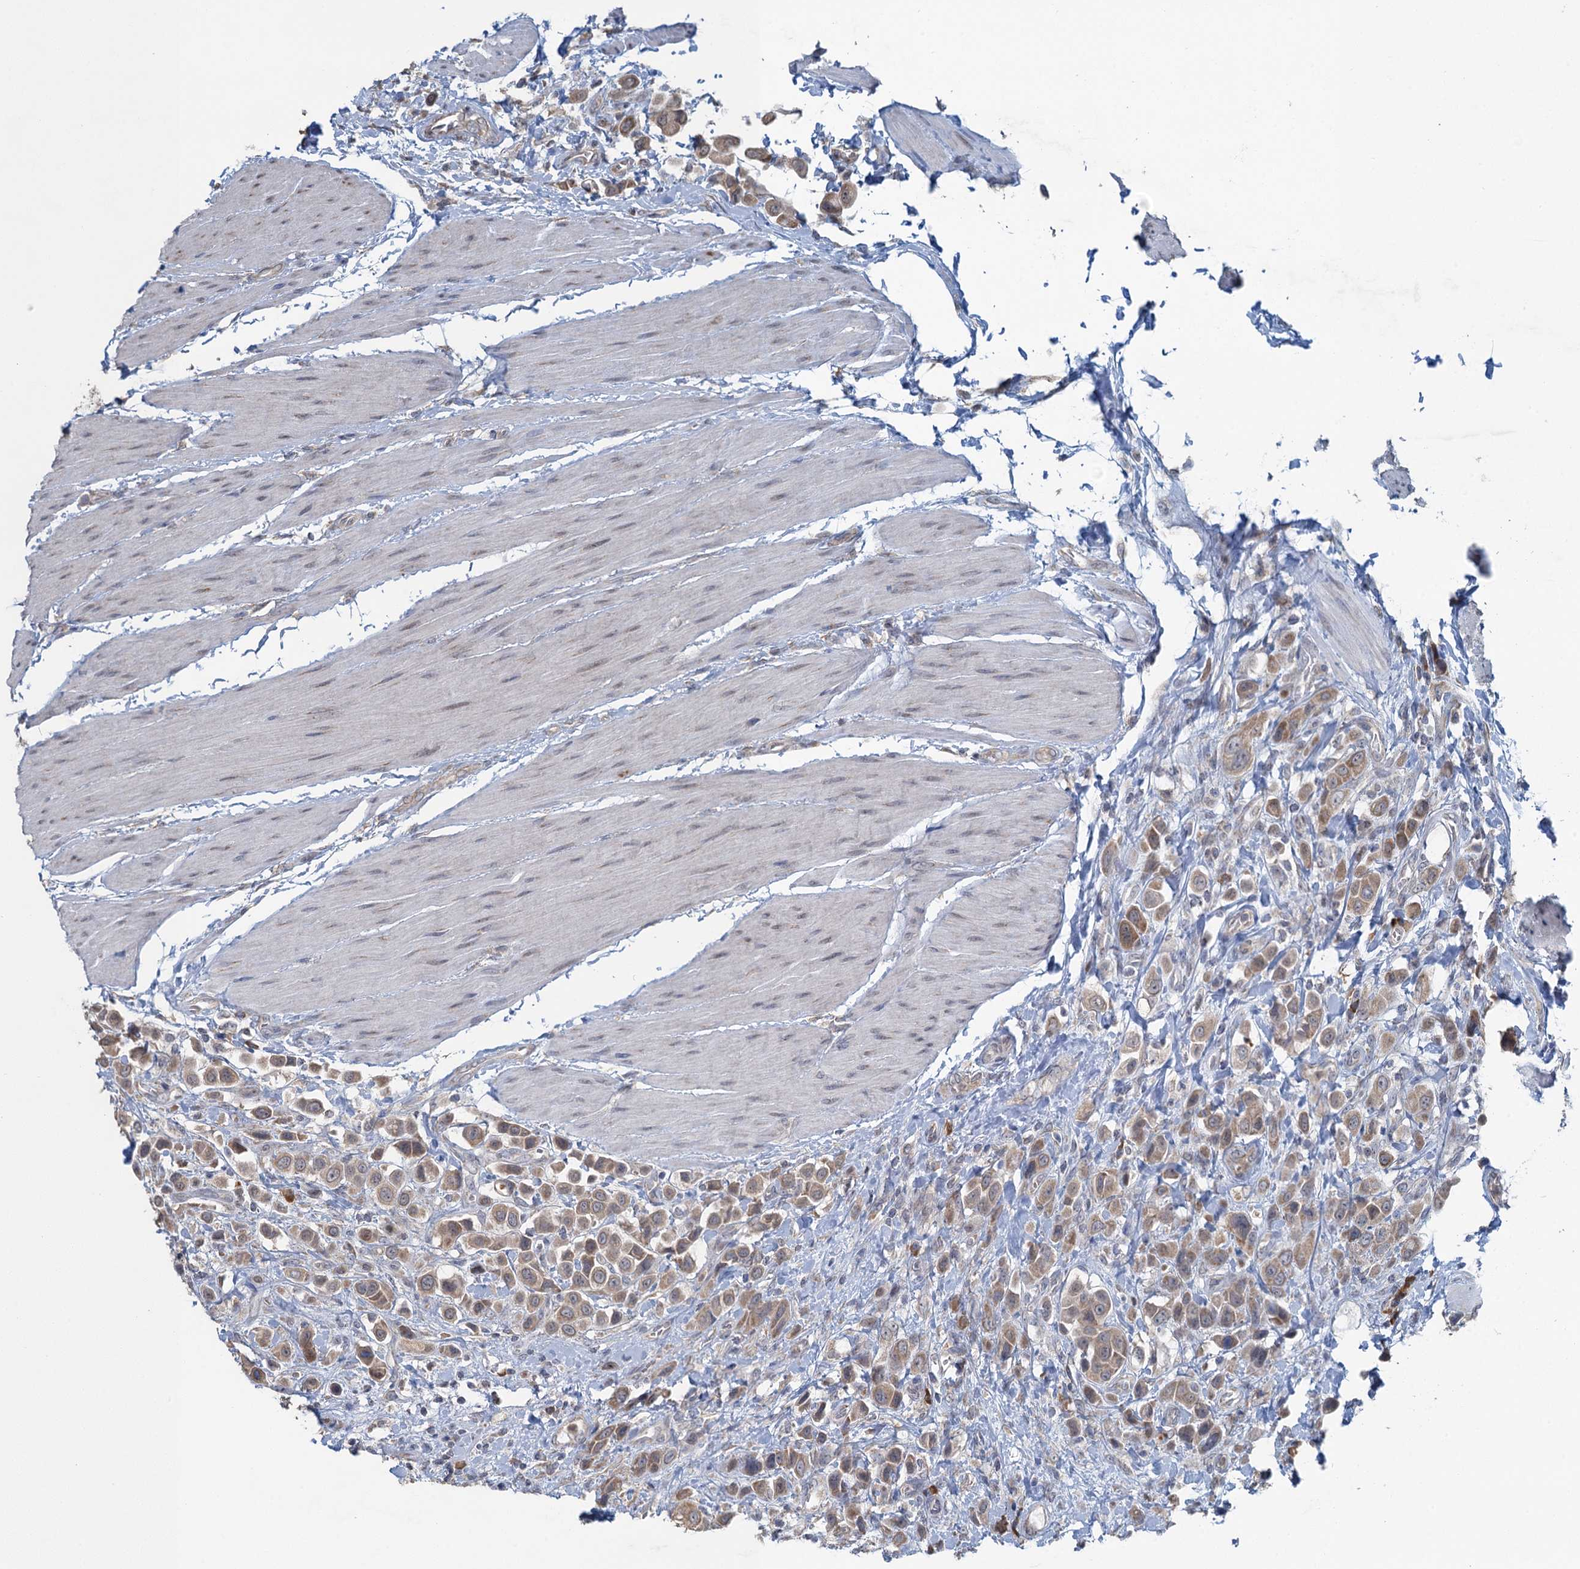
{"staining": {"intensity": "moderate", "quantity": ">75%", "location": "cytoplasmic/membranous"}, "tissue": "urothelial cancer", "cell_type": "Tumor cells", "image_type": "cancer", "snomed": [{"axis": "morphology", "description": "Urothelial carcinoma, High grade"}, {"axis": "topography", "description": "Urinary bladder"}], "caption": "Immunohistochemistry staining of urothelial carcinoma (high-grade), which shows medium levels of moderate cytoplasmic/membranous staining in approximately >75% of tumor cells indicating moderate cytoplasmic/membranous protein expression. The staining was performed using DAB (3,3'-diaminobenzidine) (brown) for protein detection and nuclei were counterstained in hematoxylin (blue).", "gene": "TEX35", "patient": {"sex": "male", "age": 50}}